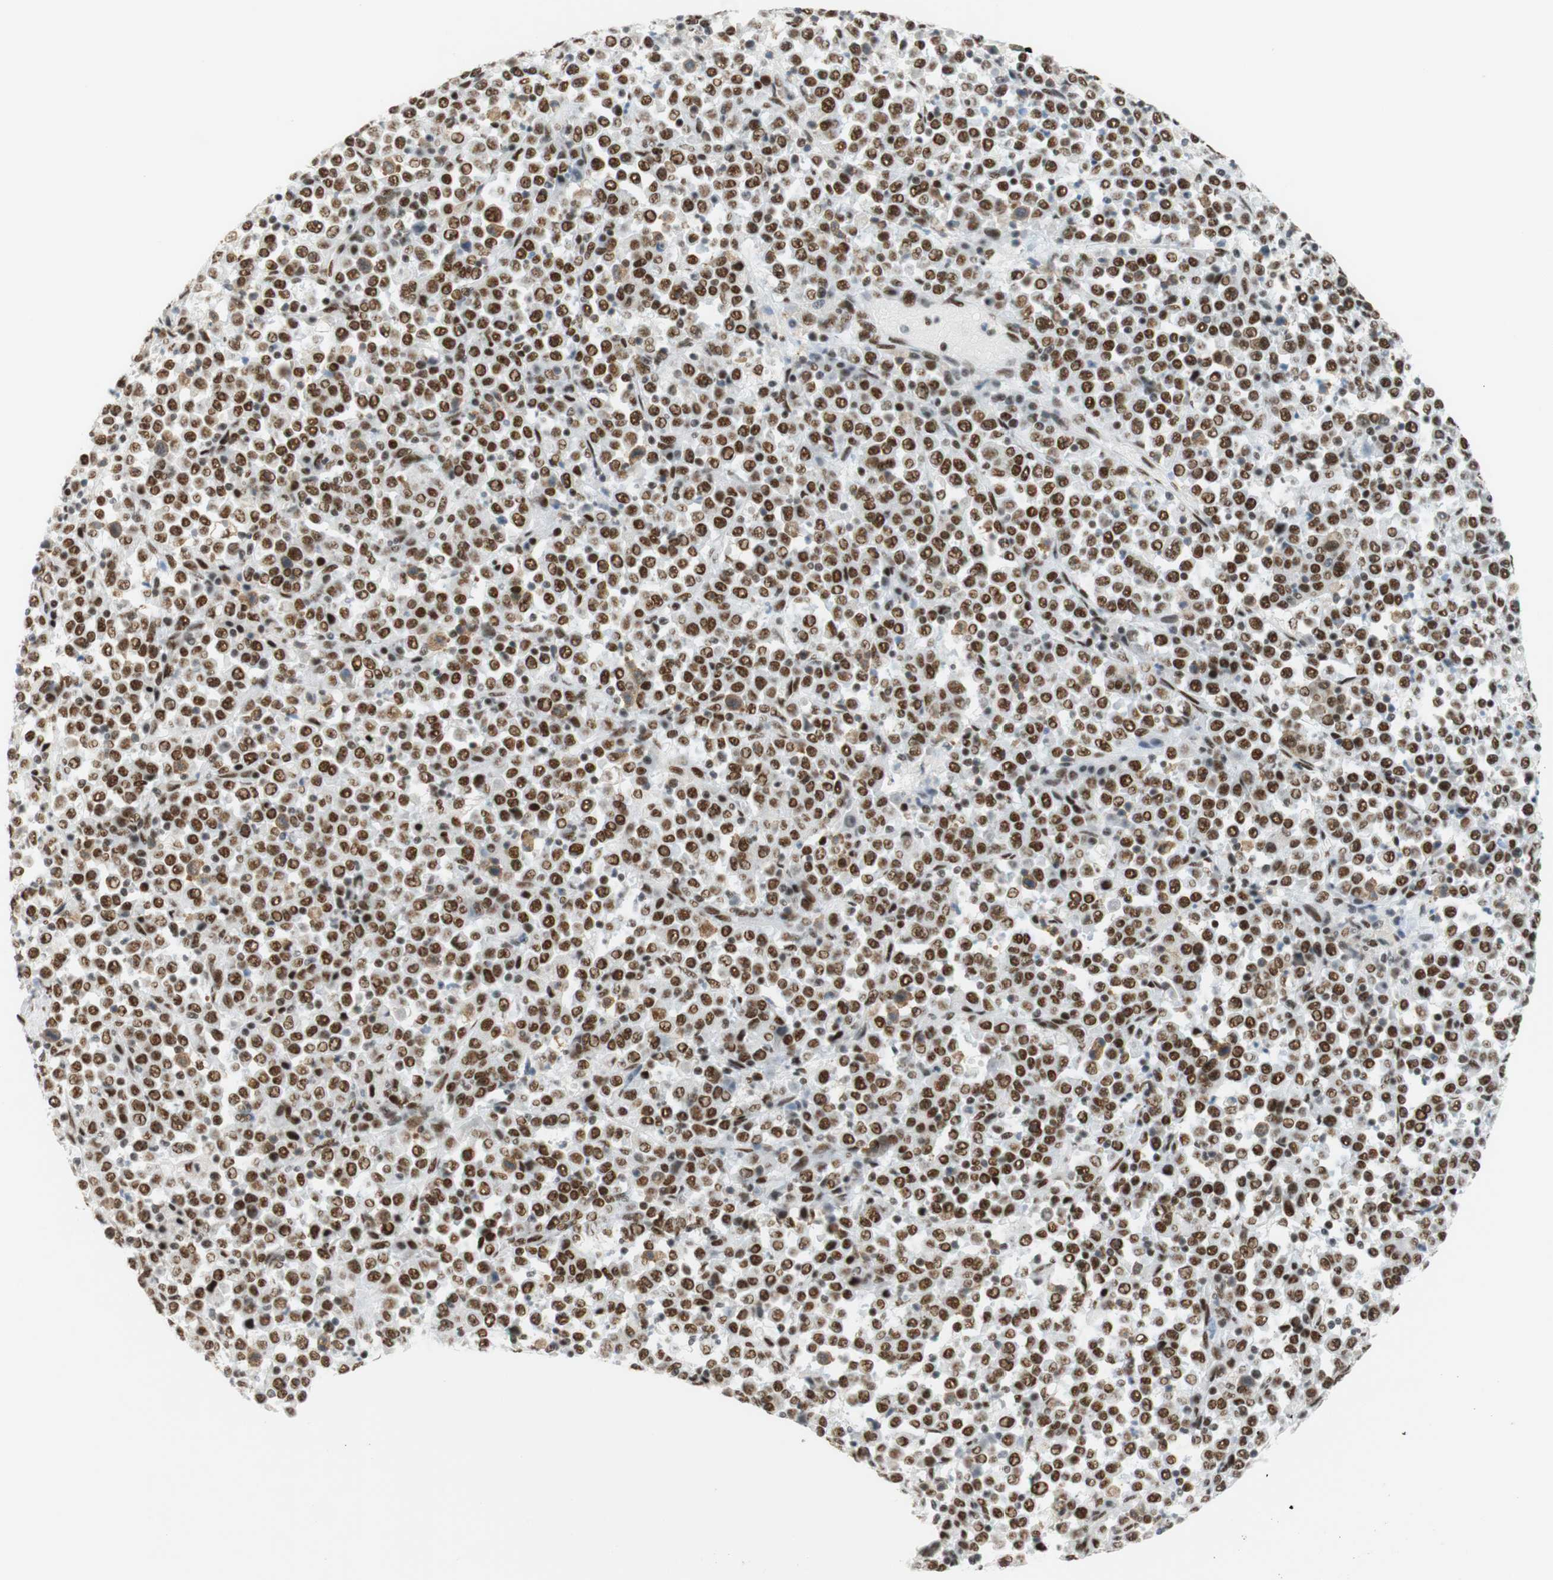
{"staining": {"intensity": "strong", "quantity": ">75%", "location": "nuclear"}, "tissue": "stomach cancer", "cell_type": "Tumor cells", "image_type": "cancer", "snomed": [{"axis": "morphology", "description": "Normal tissue, NOS"}, {"axis": "morphology", "description": "Adenocarcinoma, NOS"}, {"axis": "topography", "description": "Stomach, upper"}, {"axis": "topography", "description": "Stomach"}], "caption": "Human adenocarcinoma (stomach) stained for a protein (brown) shows strong nuclear positive staining in approximately >75% of tumor cells.", "gene": "RNF20", "patient": {"sex": "male", "age": 59}}